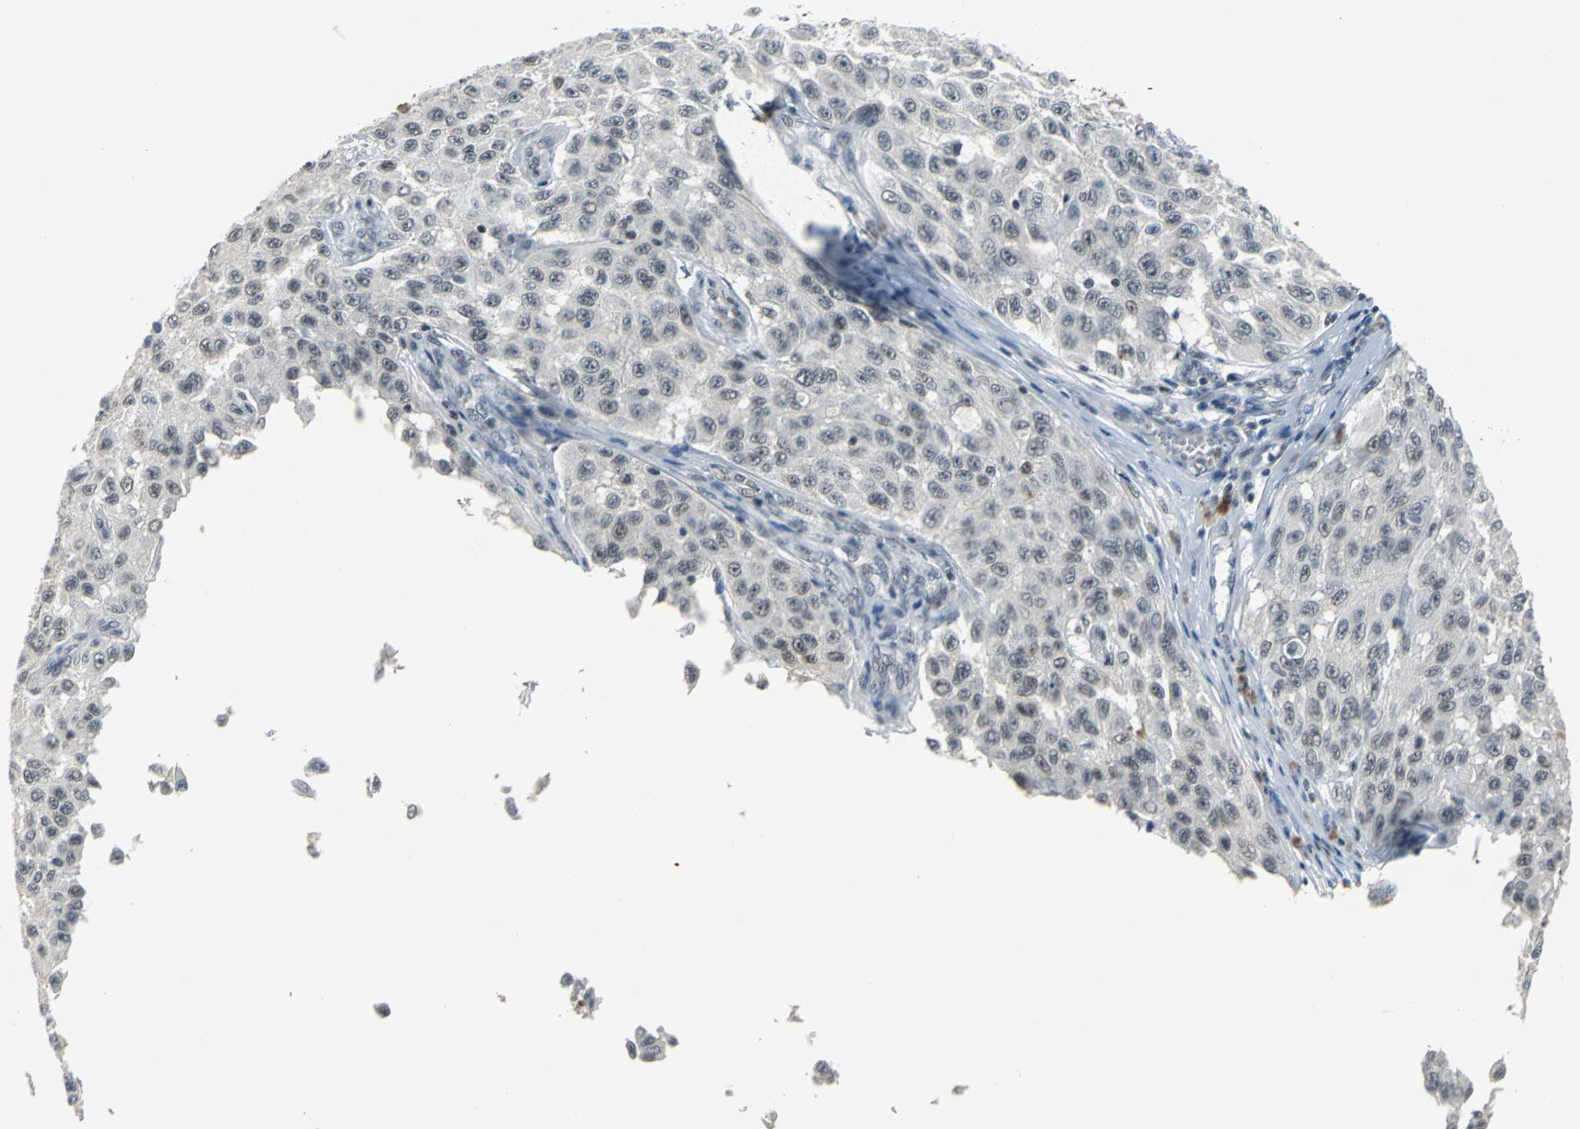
{"staining": {"intensity": "weak", "quantity": ">75%", "location": "nuclear"}, "tissue": "melanoma", "cell_type": "Tumor cells", "image_type": "cancer", "snomed": [{"axis": "morphology", "description": "Malignant melanoma, NOS"}, {"axis": "topography", "description": "Skin"}], "caption": "Immunohistochemistry (DAB) staining of melanoma exhibits weak nuclear protein staining in approximately >75% of tumor cells.", "gene": "GLI3", "patient": {"sex": "male", "age": 30}}